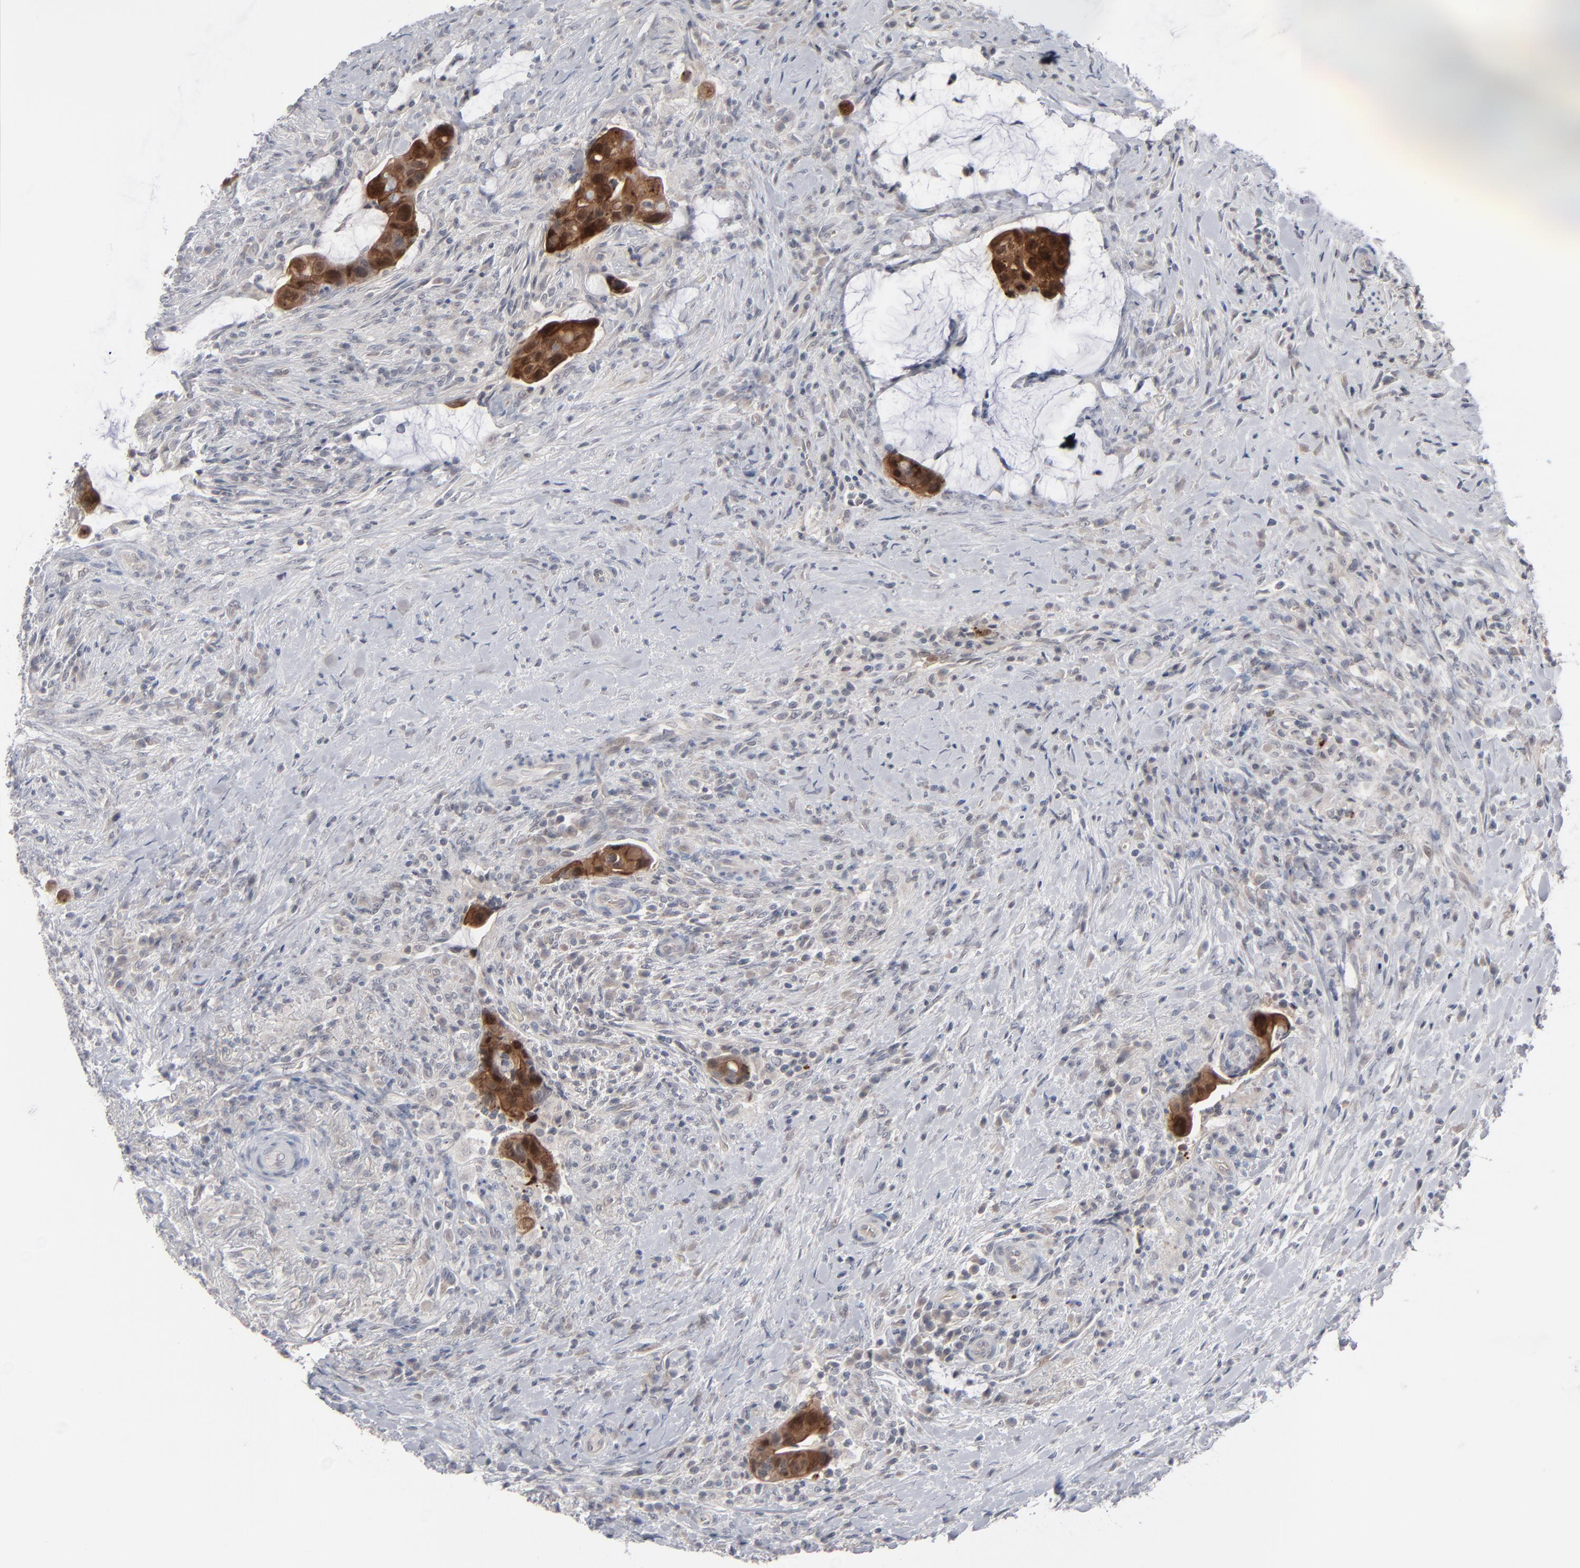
{"staining": {"intensity": "strong", "quantity": ">75%", "location": "cytoplasmic/membranous,nuclear"}, "tissue": "colorectal cancer", "cell_type": "Tumor cells", "image_type": "cancer", "snomed": [{"axis": "morphology", "description": "Adenocarcinoma, NOS"}, {"axis": "topography", "description": "Rectum"}], "caption": "Immunohistochemical staining of colorectal cancer (adenocarcinoma) exhibits high levels of strong cytoplasmic/membranous and nuclear staining in about >75% of tumor cells. (DAB (3,3'-diaminobenzidine) = brown stain, brightfield microscopy at high magnification).", "gene": "POF1B", "patient": {"sex": "female", "age": 71}}